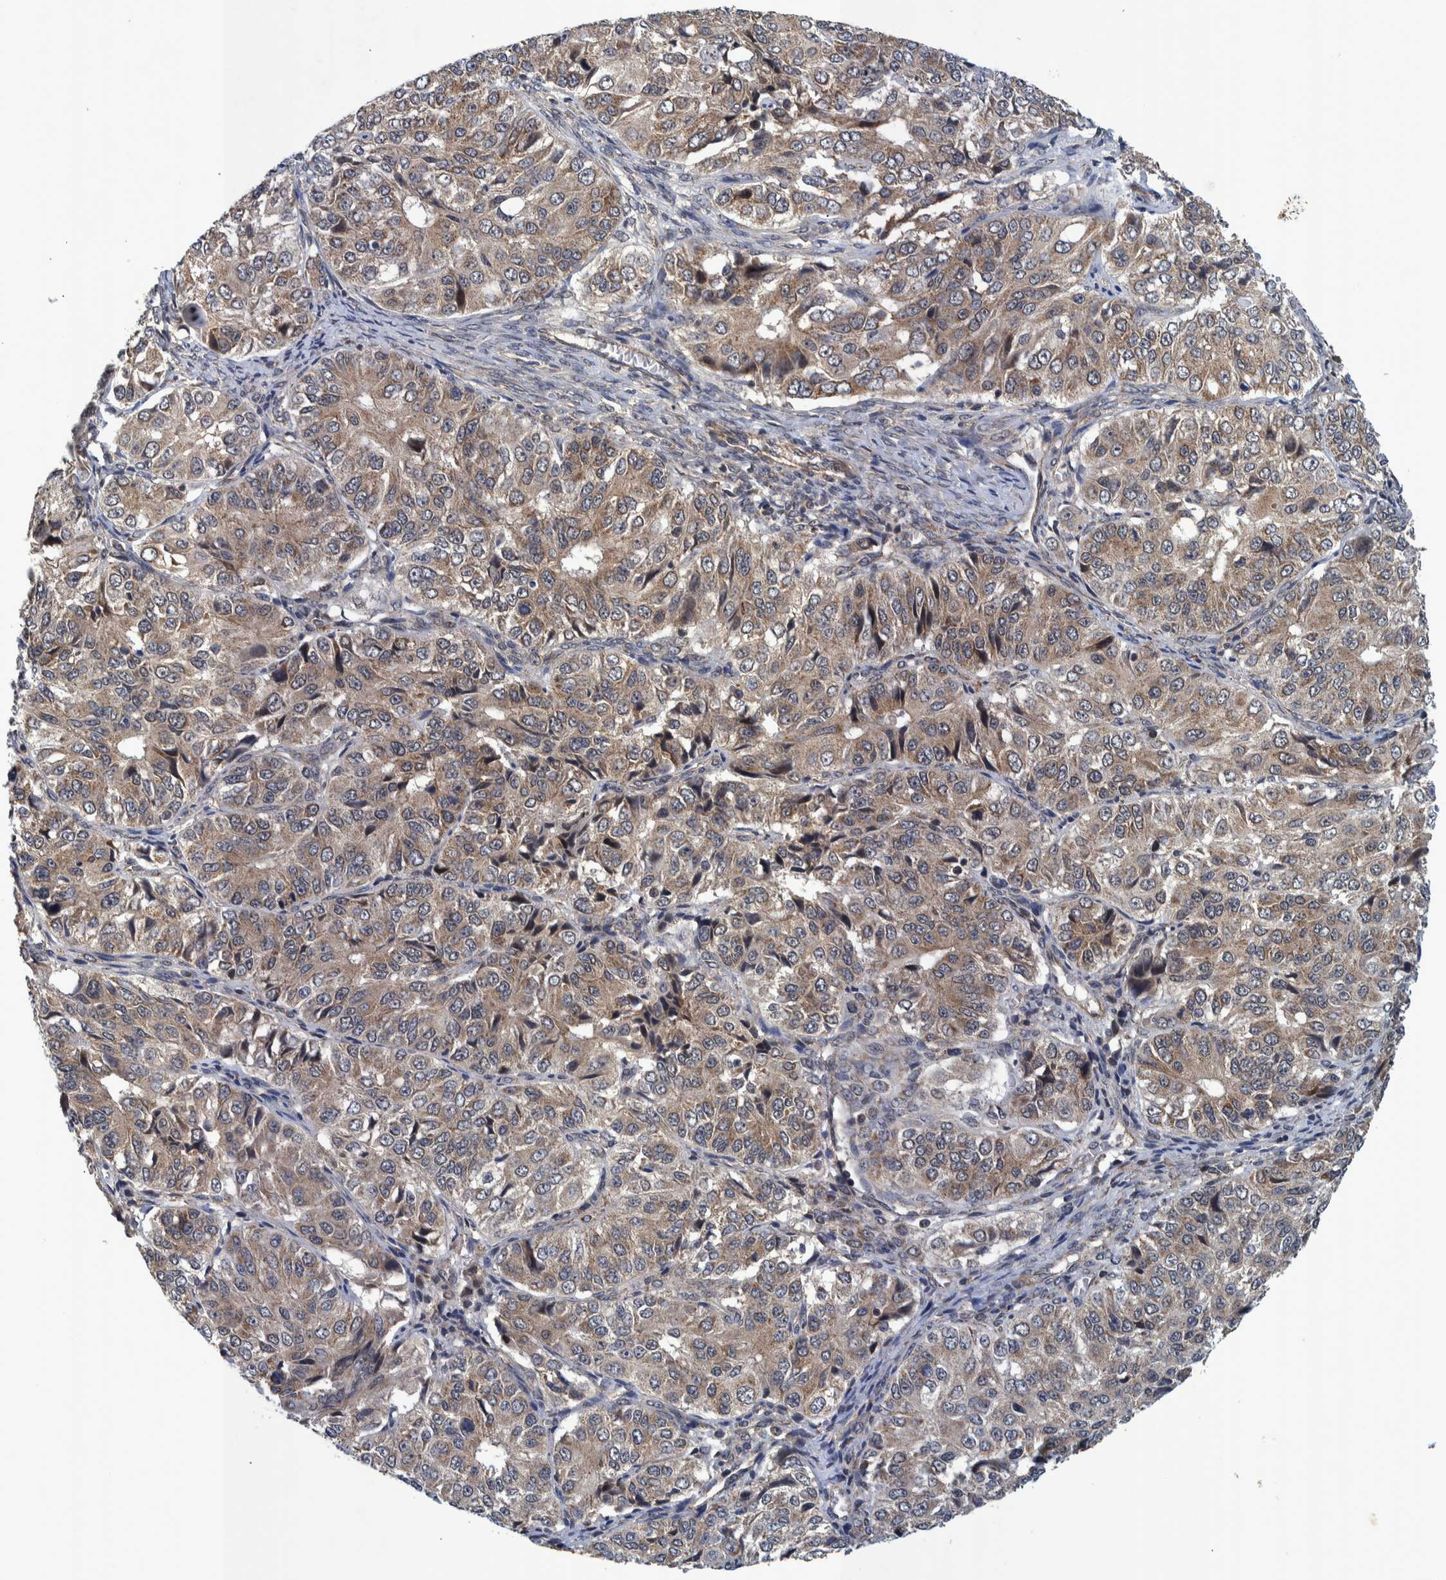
{"staining": {"intensity": "weak", "quantity": ">75%", "location": "cytoplasmic/membranous"}, "tissue": "ovarian cancer", "cell_type": "Tumor cells", "image_type": "cancer", "snomed": [{"axis": "morphology", "description": "Carcinoma, endometroid"}, {"axis": "topography", "description": "Ovary"}], "caption": "An immunohistochemistry image of neoplastic tissue is shown. Protein staining in brown labels weak cytoplasmic/membranous positivity in ovarian cancer within tumor cells.", "gene": "MRPS7", "patient": {"sex": "female", "age": 51}}